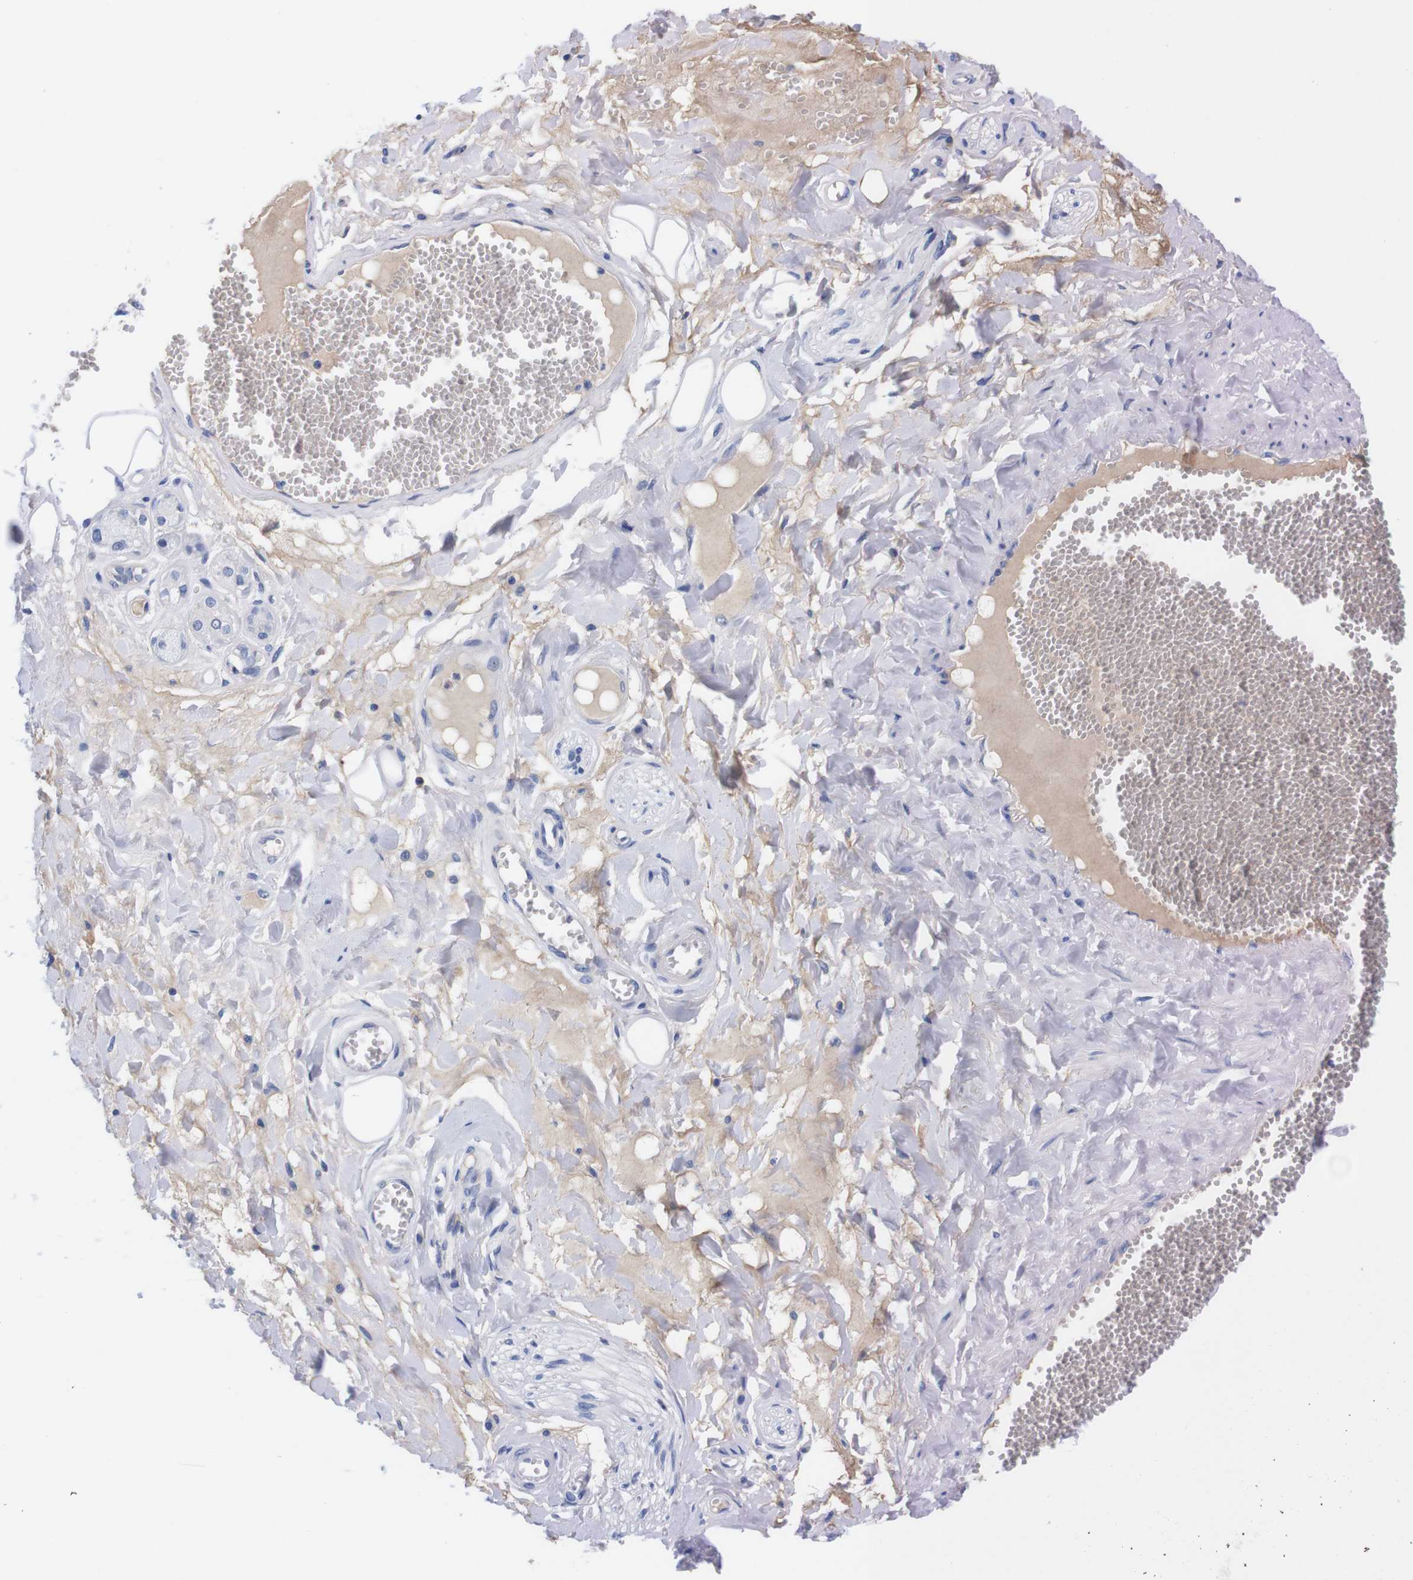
{"staining": {"intensity": "negative", "quantity": "none", "location": "none"}, "tissue": "adipose tissue", "cell_type": "Adipocytes", "image_type": "normal", "snomed": [{"axis": "morphology", "description": "Normal tissue, NOS"}, {"axis": "morphology", "description": "Inflammation, NOS"}, {"axis": "topography", "description": "Salivary gland"}, {"axis": "topography", "description": "Peripheral nerve tissue"}], "caption": "The IHC image has no significant expression in adipocytes of adipose tissue.", "gene": "FAM210A", "patient": {"sex": "female", "age": 75}}